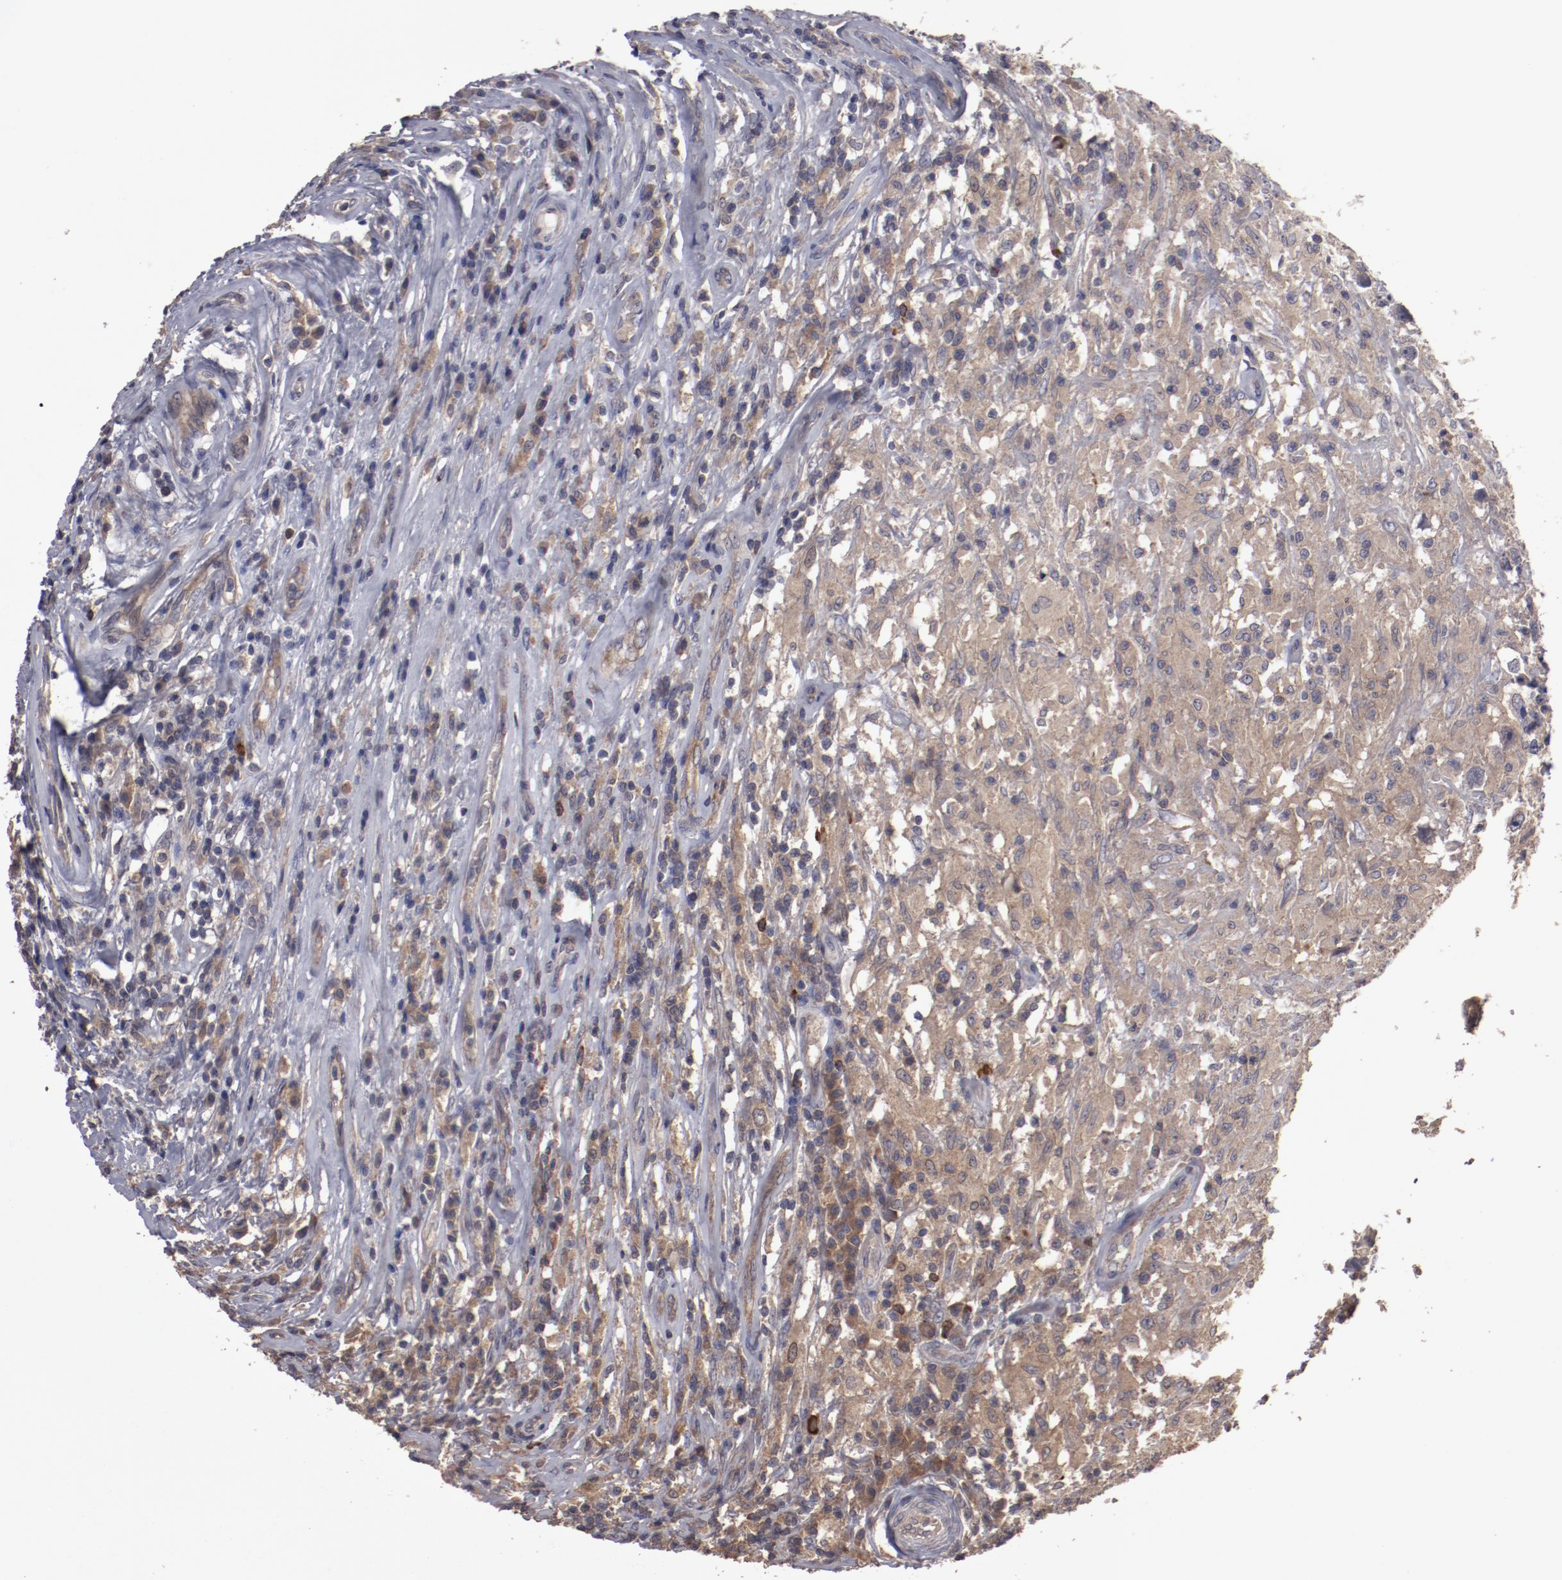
{"staining": {"intensity": "moderate", "quantity": ">75%", "location": "cytoplasmic/membranous"}, "tissue": "testis cancer", "cell_type": "Tumor cells", "image_type": "cancer", "snomed": [{"axis": "morphology", "description": "Seminoma, NOS"}, {"axis": "topography", "description": "Testis"}], "caption": "High-magnification brightfield microscopy of testis seminoma stained with DAB (3,3'-diaminobenzidine) (brown) and counterstained with hematoxylin (blue). tumor cells exhibit moderate cytoplasmic/membranous expression is appreciated in approximately>75% of cells. The staining was performed using DAB (3,3'-diaminobenzidine) to visualize the protein expression in brown, while the nuclei were stained in blue with hematoxylin (Magnification: 20x).", "gene": "LRRC75B", "patient": {"sex": "male", "age": 34}}